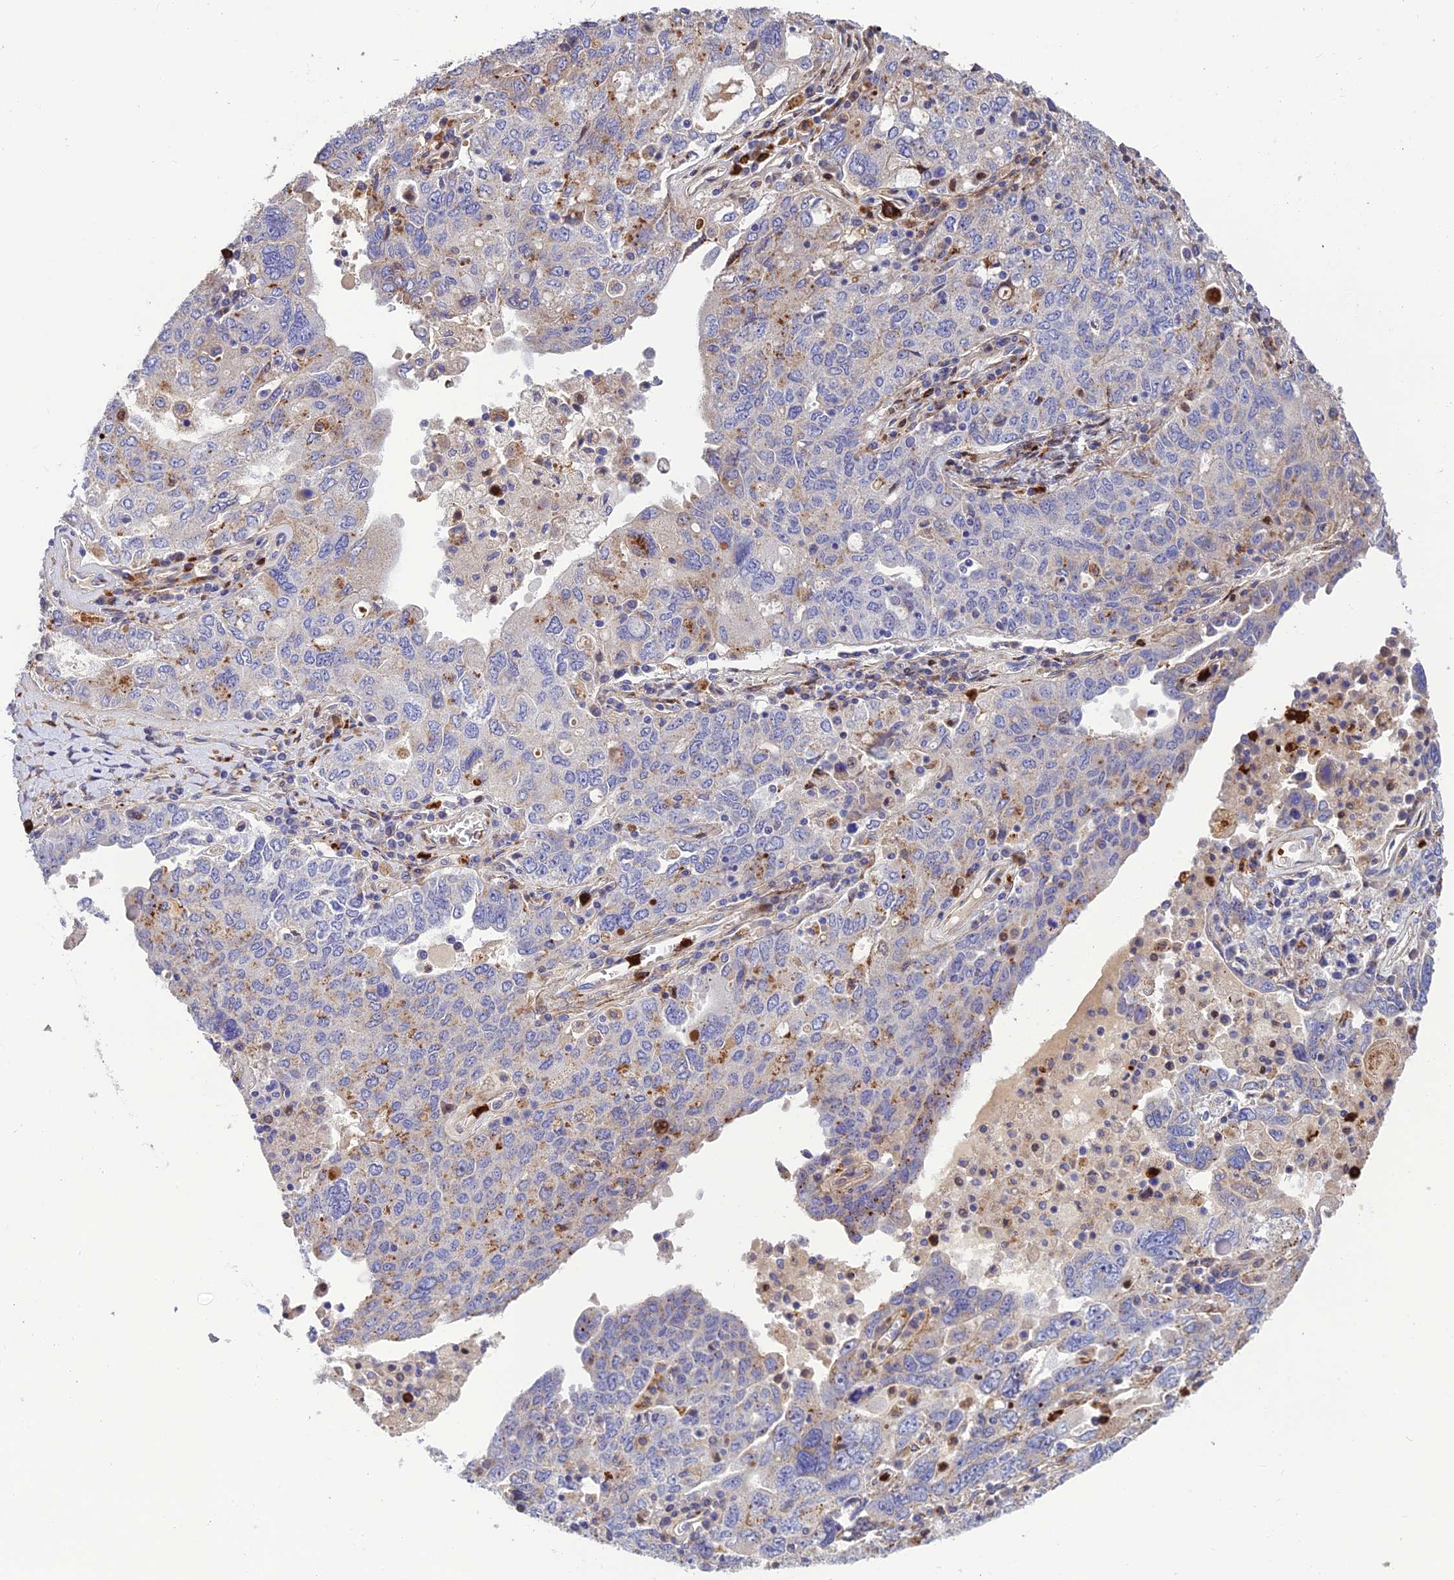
{"staining": {"intensity": "moderate", "quantity": "<25%", "location": "cytoplasmic/membranous"}, "tissue": "ovarian cancer", "cell_type": "Tumor cells", "image_type": "cancer", "snomed": [{"axis": "morphology", "description": "Carcinoma, endometroid"}, {"axis": "topography", "description": "Ovary"}], "caption": "DAB immunohistochemical staining of ovarian endometroid carcinoma displays moderate cytoplasmic/membranous protein positivity in about <25% of tumor cells. (DAB IHC with brightfield microscopy, high magnification).", "gene": "CPSF4L", "patient": {"sex": "female", "age": 62}}